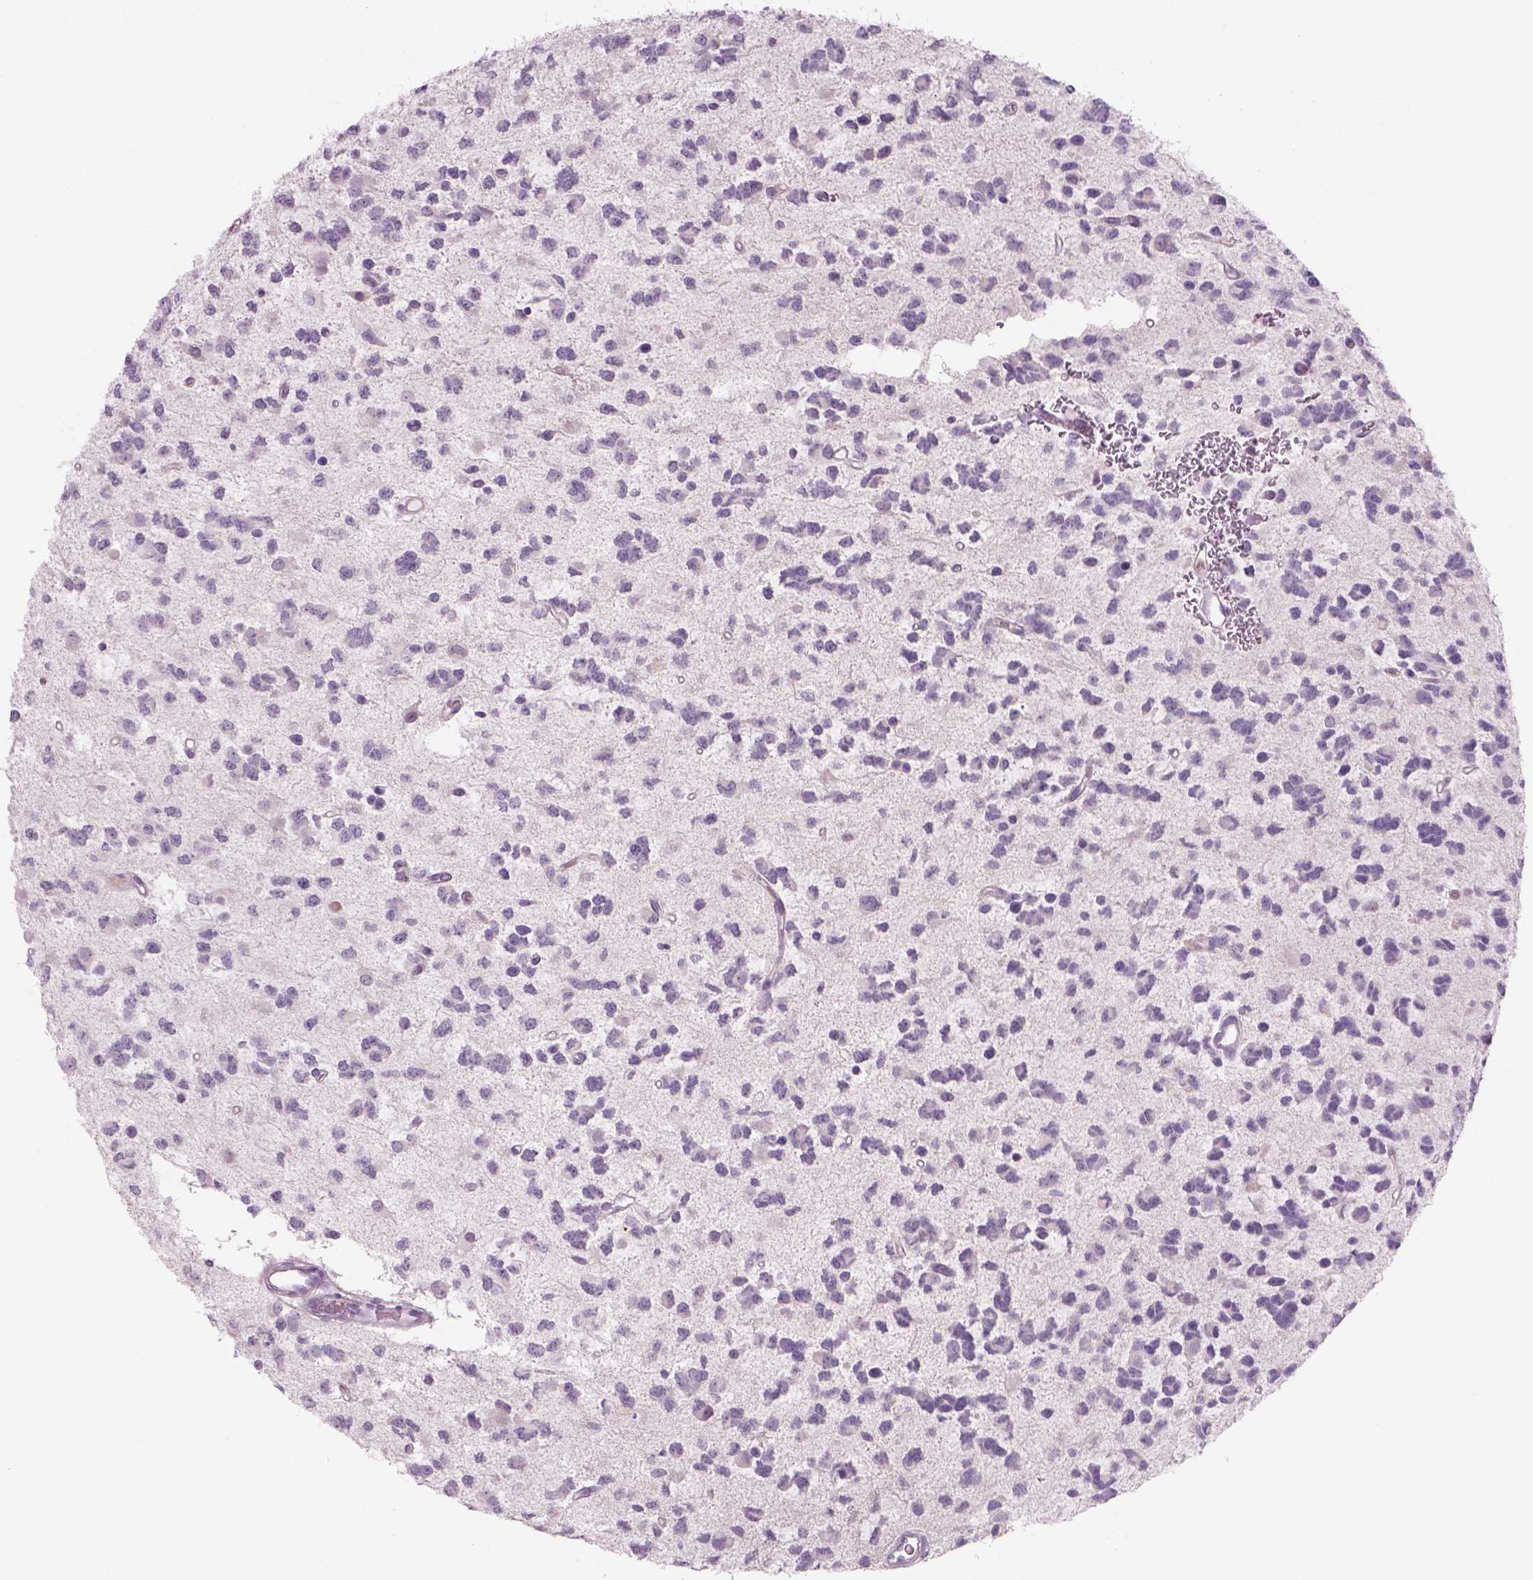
{"staining": {"intensity": "negative", "quantity": "none", "location": "none"}, "tissue": "glioma", "cell_type": "Tumor cells", "image_type": "cancer", "snomed": [{"axis": "morphology", "description": "Glioma, malignant, Low grade"}, {"axis": "topography", "description": "Brain"}], "caption": "Histopathology image shows no significant protein positivity in tumor cells of glioma.", "gene": "MDH1B", "patient": {"sex": "female", "age": 45}}